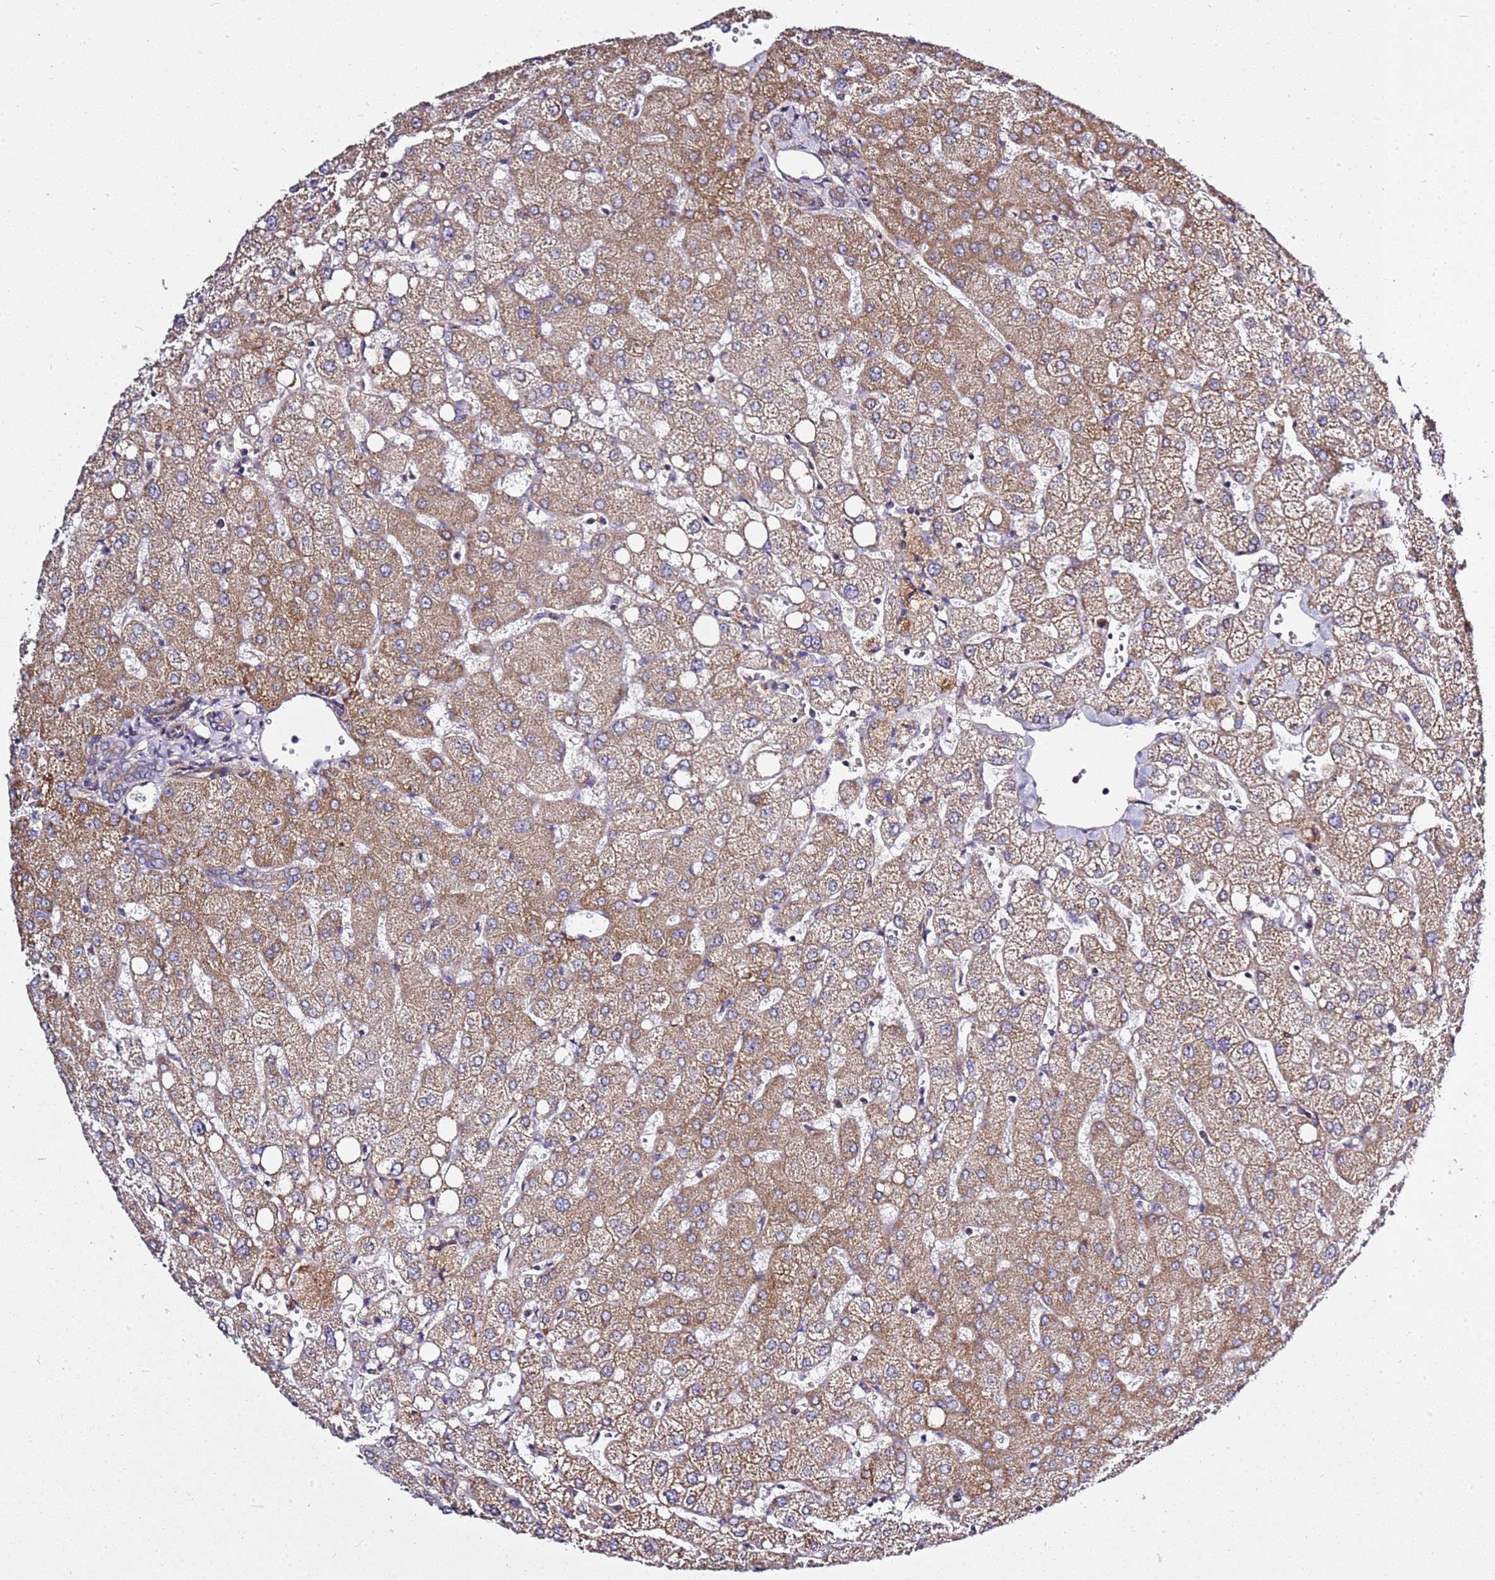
{"staining": {"intensity": "weak", "quantity": "25%-75%", "location": "cytoplasmic/membranous"}, "tissue": "liver", "cell_type": "Cholangiocytes", "image_type": "normal", "snomed": [{"axis": "morphology", "description": "Normal tissue, NOS"}, {"axis": "topography", "description": "Liver"}], "caption": "Immunohistochemical staining of normal human liver demonstrates 25%-75% levels of weak cytoplasmic/membranous protein positivity in approximately 25%-75% of cholangiocytes.", "gene": "GNL1", "patient": {"sex": "female", "age": 54}}